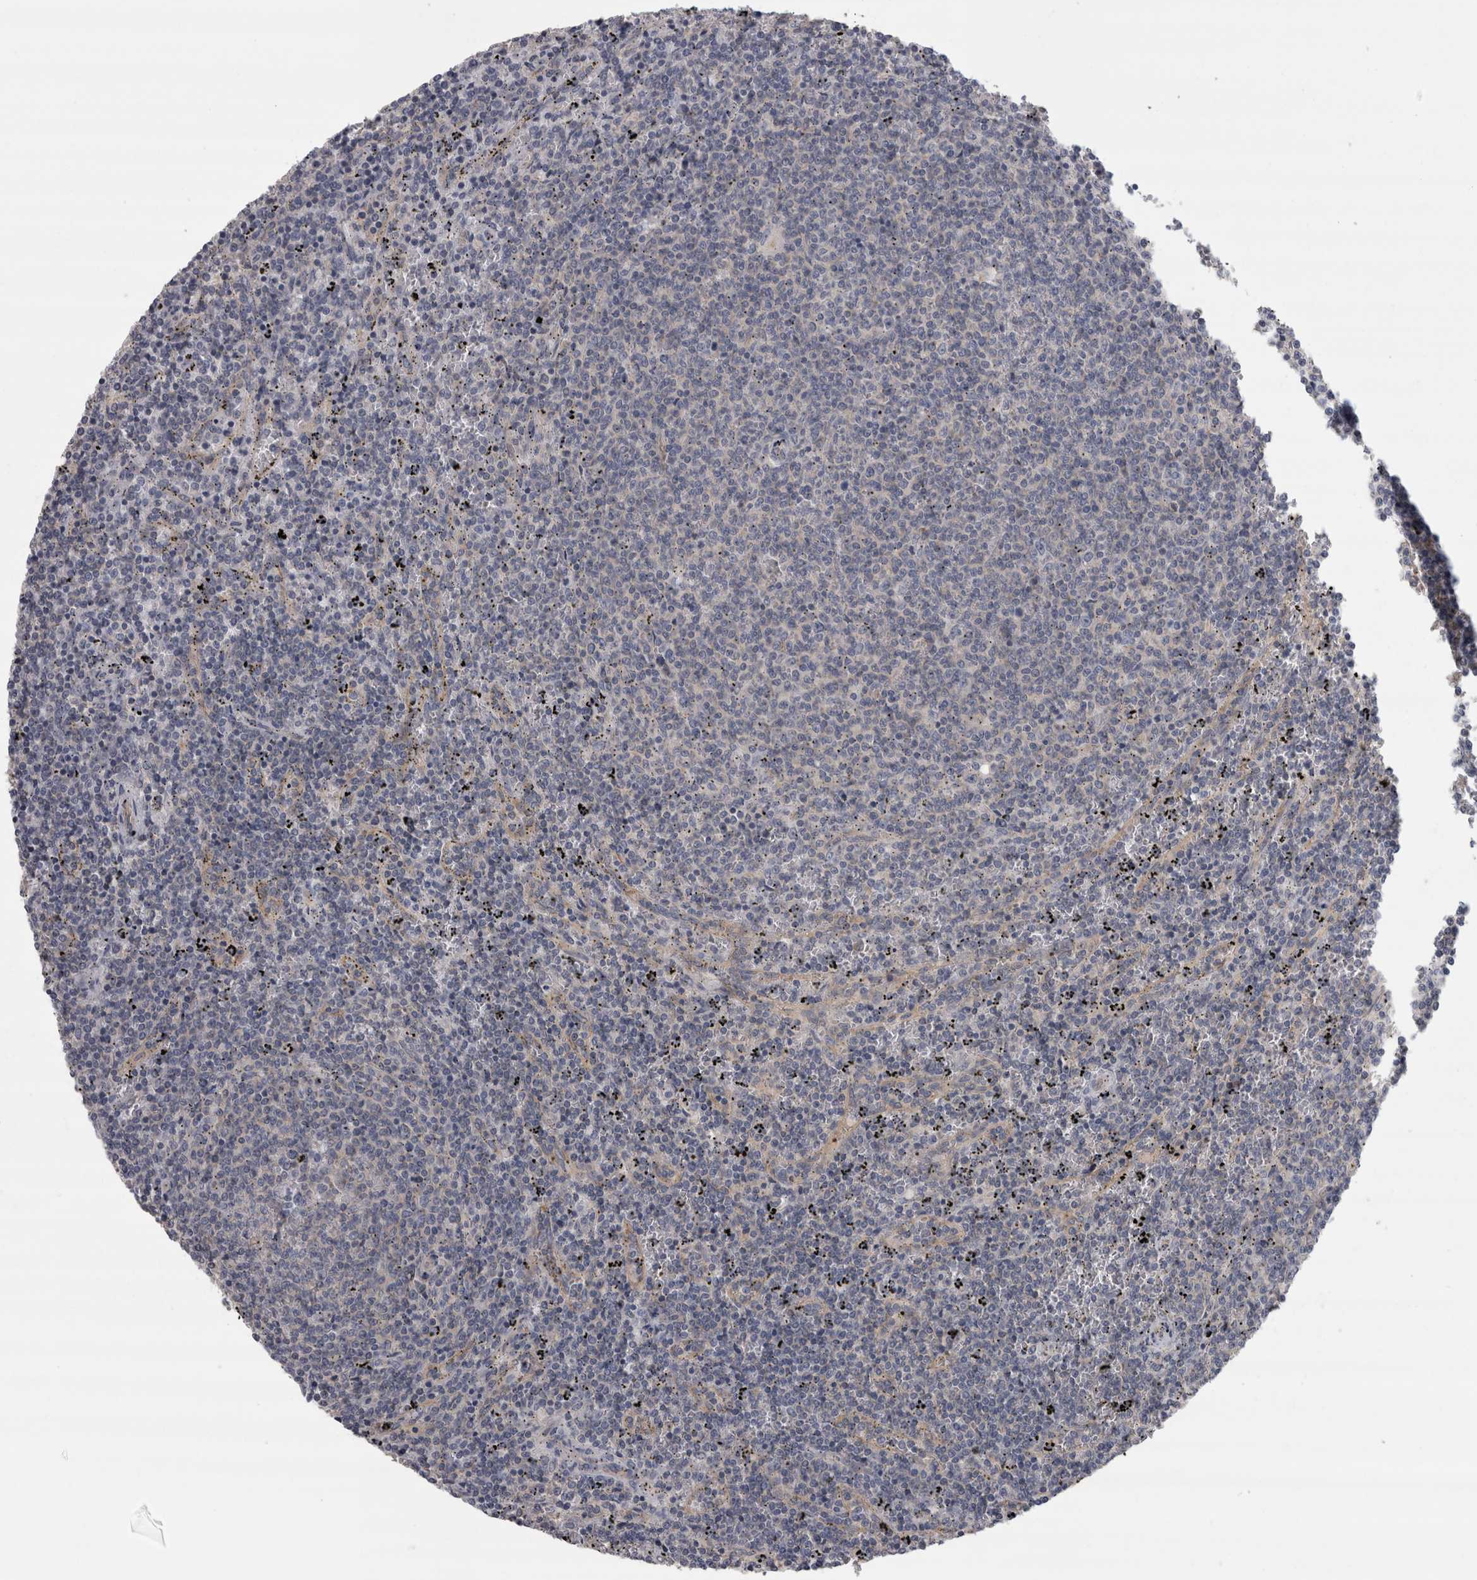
{"staining": {"intensity": "negative", "quantity": "none", "location": "none"}, "tissue": "lymphoma", "cell_type": "Tumor cells", "image_type": "cancer", "snomed": [{"axis": "morphology", "description": "Malignant lymphoma, non-Hodgkin's type, Low grade"}, {"axis": "topography", "description": "Spleen"}], "caption": "Histopathology image shows no significant protein positivity in tumor cells of lymphoma.", "gene": "LYZL6", "patient": {"sex": "female", "age": 50}}